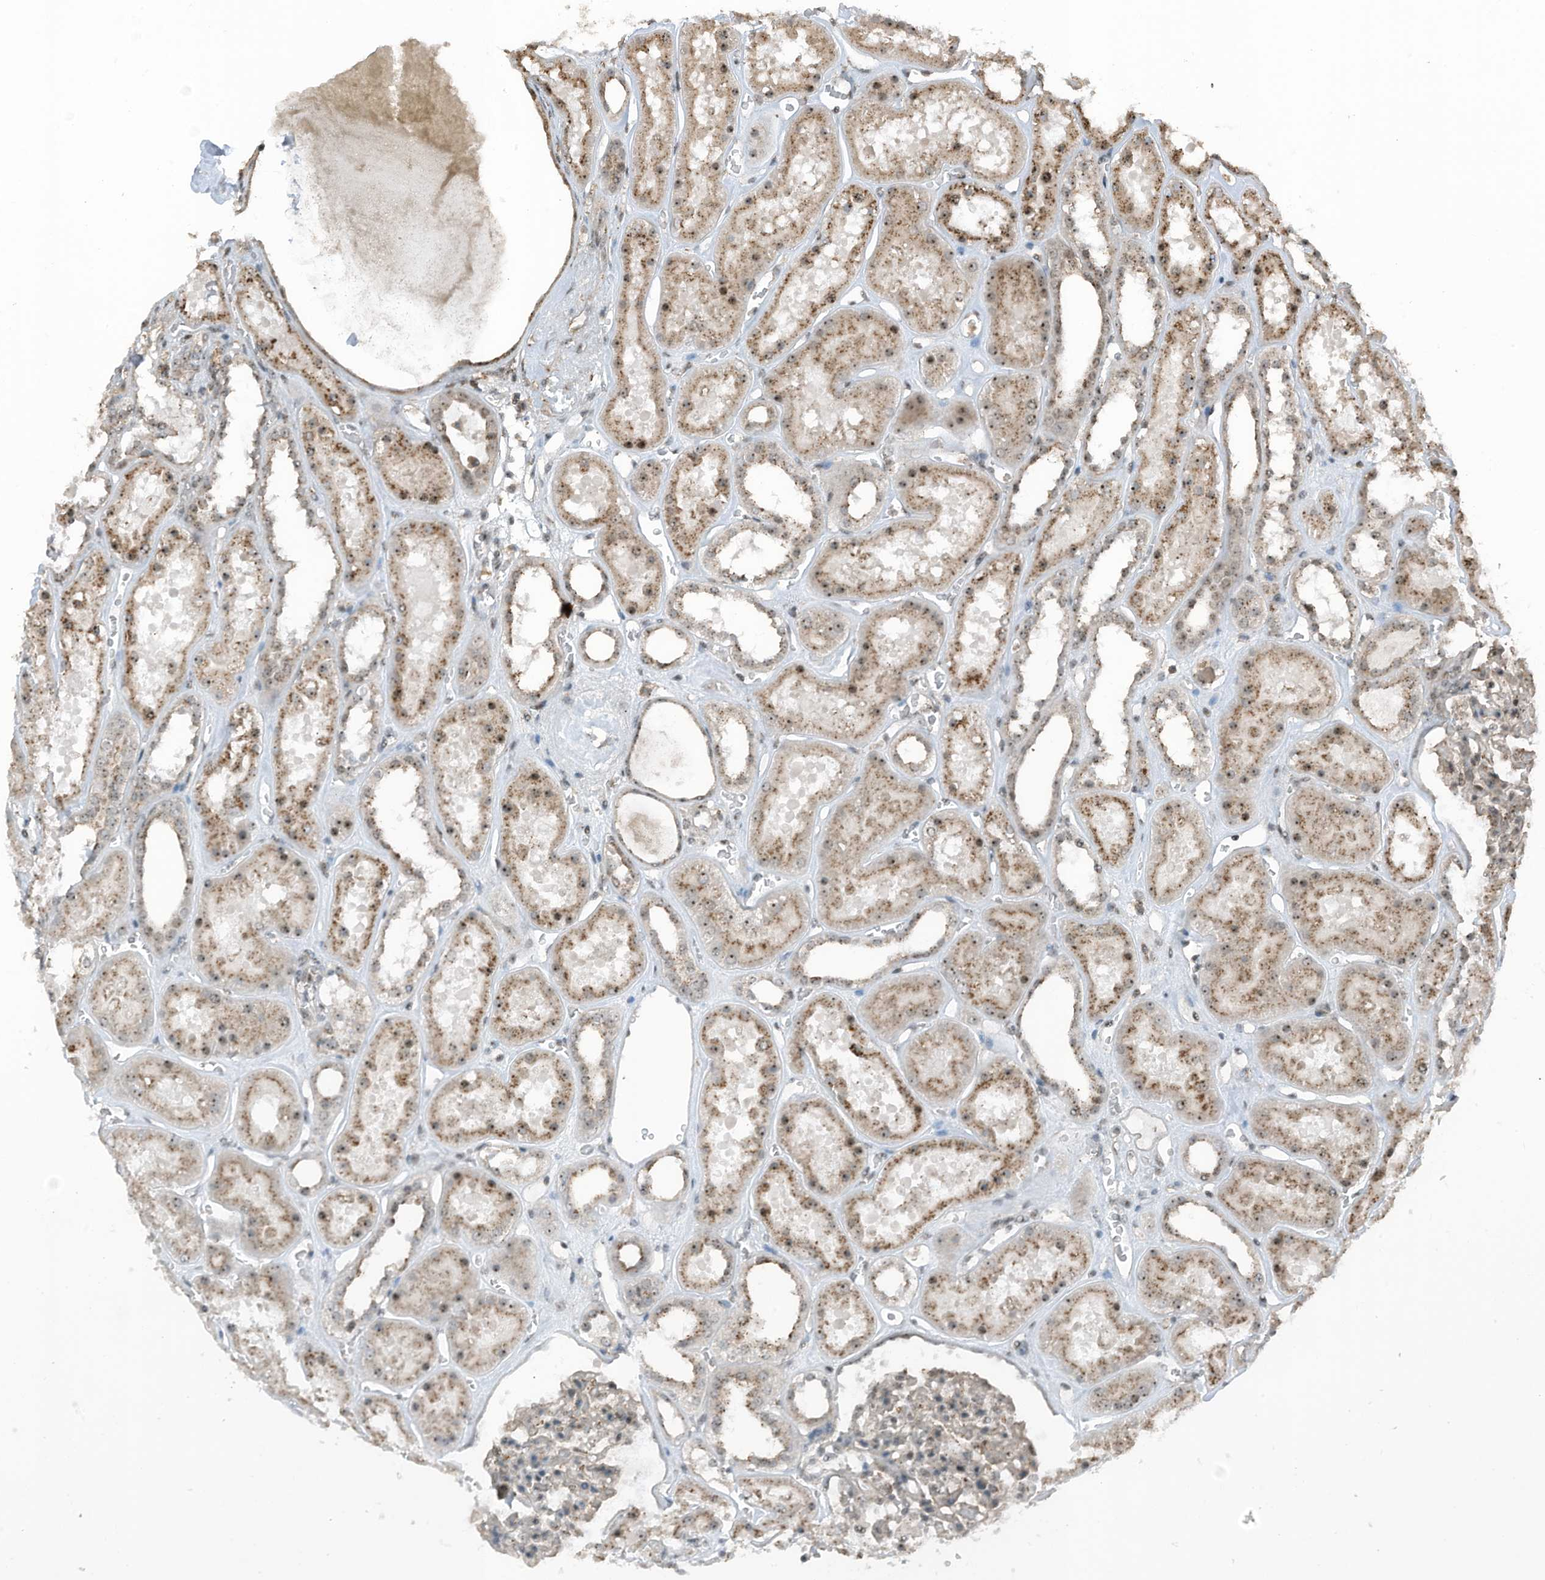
{"staining": {"intensity": "moderate", "quantity": "25%-75%", "location": "cytoplasmic/membranous,nuclear"}, "tissue": "kidney", "cell_type": "Cells in glomeruli", "image_type": "normal", "snomed": [{"axis": "morphology", "description": "Normal tissue, NOS"}, {"axis": "topography", "description": "Kidney"}], "caption": "Immunohistochemistry (IHC) histopathology image of normal kidney: kidney stained using immunohistochemistry (IHC) demonstrates medium levels of moderate protein expression localized specifically in the cytoplasmic/membranous,nuclear of cells in glomeruli, appearing as a cytoplasmic/membranous,nuclear brown color.", "gene": "UTP3", "patient": {"sex": "female", "age": 41}}